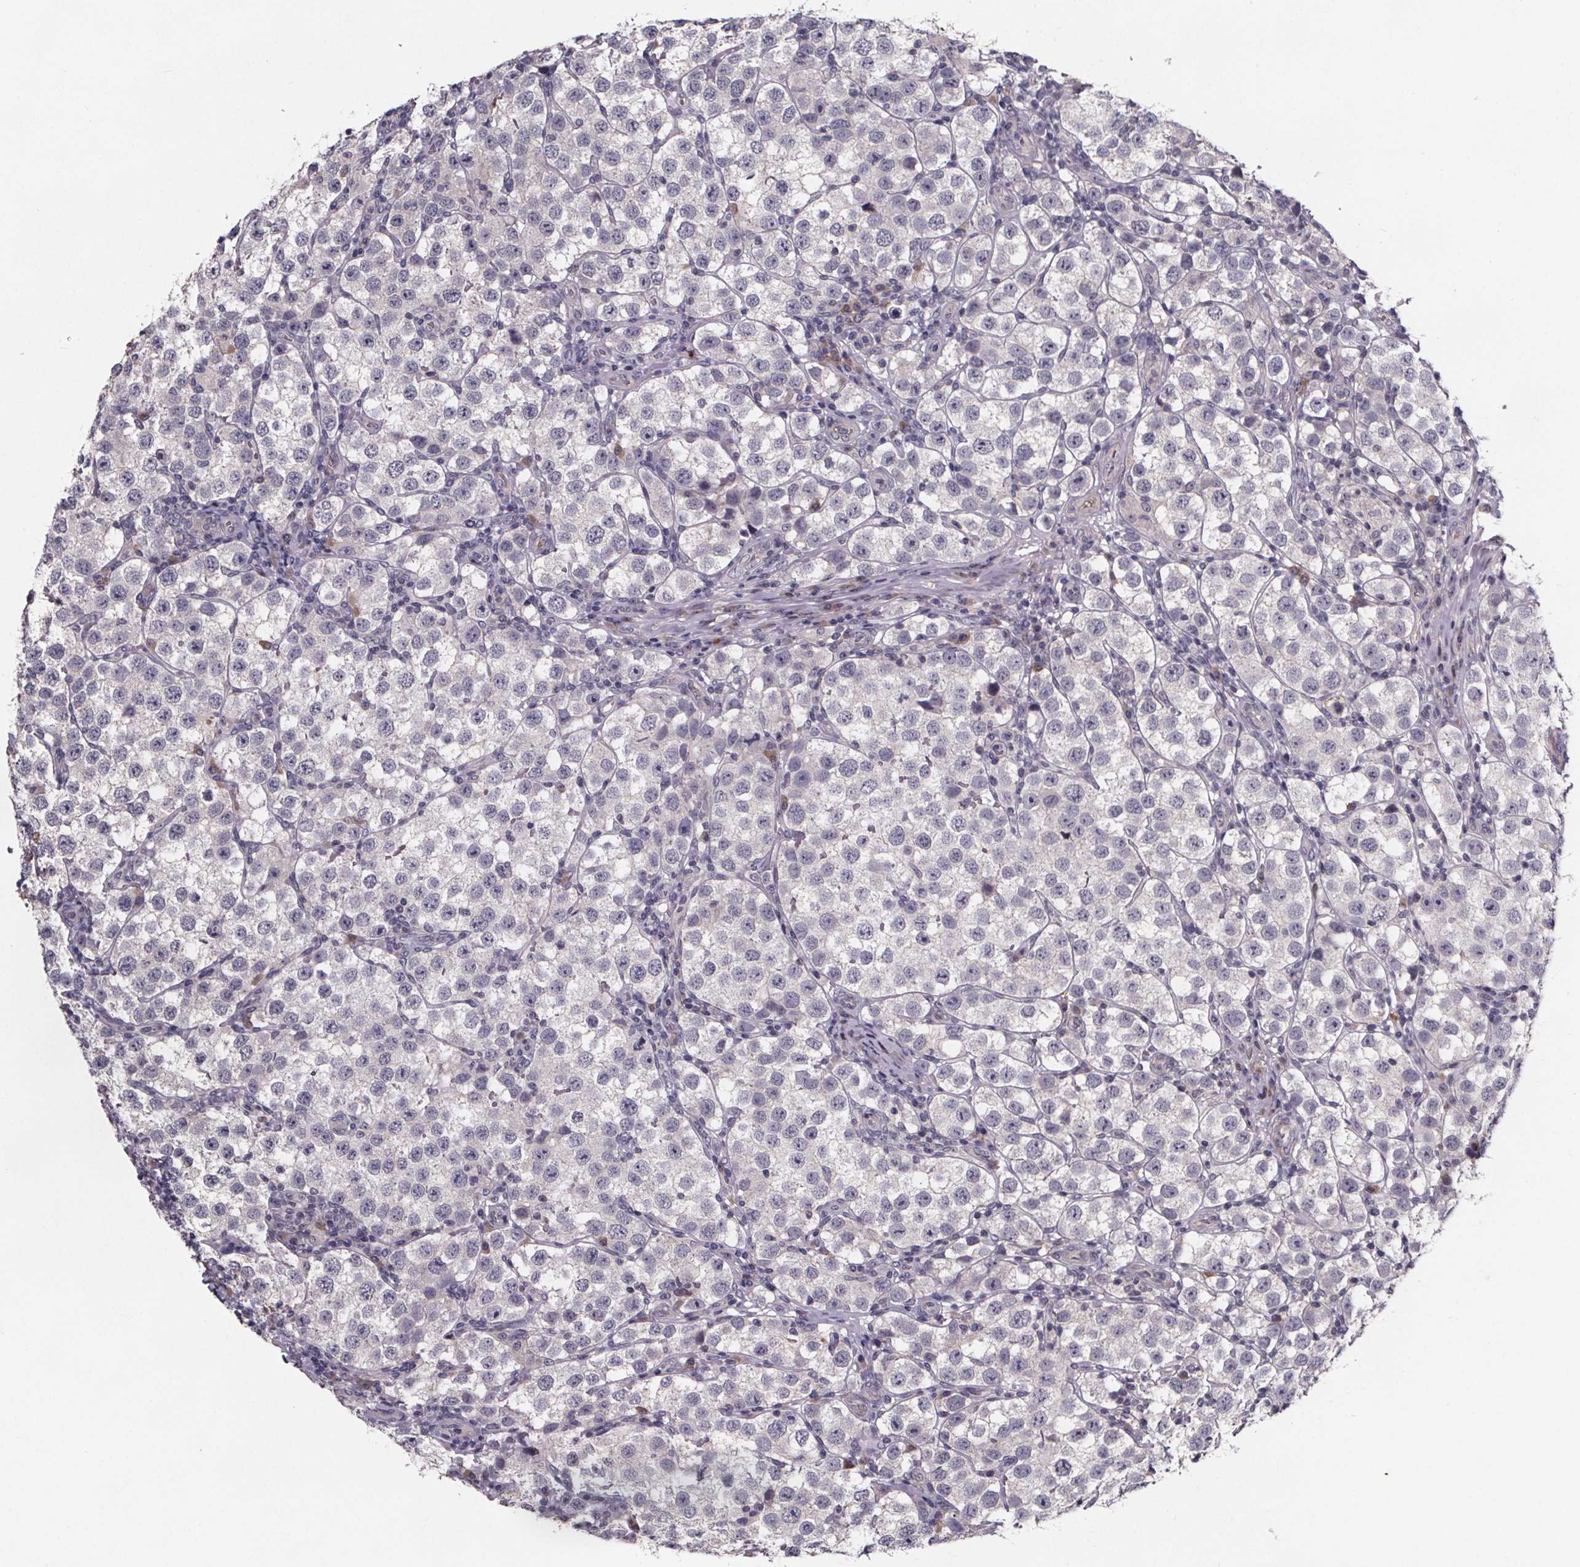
{"staining": {"intensity": "negative", "quantity": "none", "location": "none"}, "tissue": "testis cancer", "cell_type": "Tumor cells", "image_type": "cancer", "snomed": [{"axis": "morphology", "description": "Seminoma, NOS"}, {"axis": "topography", "description": "Testis"}], "caption": "This is an IHC micrograph of testis cancer. There is no staining in tumor cells.", "gene": "NPHP4", "patient": {"sex": "male", "age": 37}}